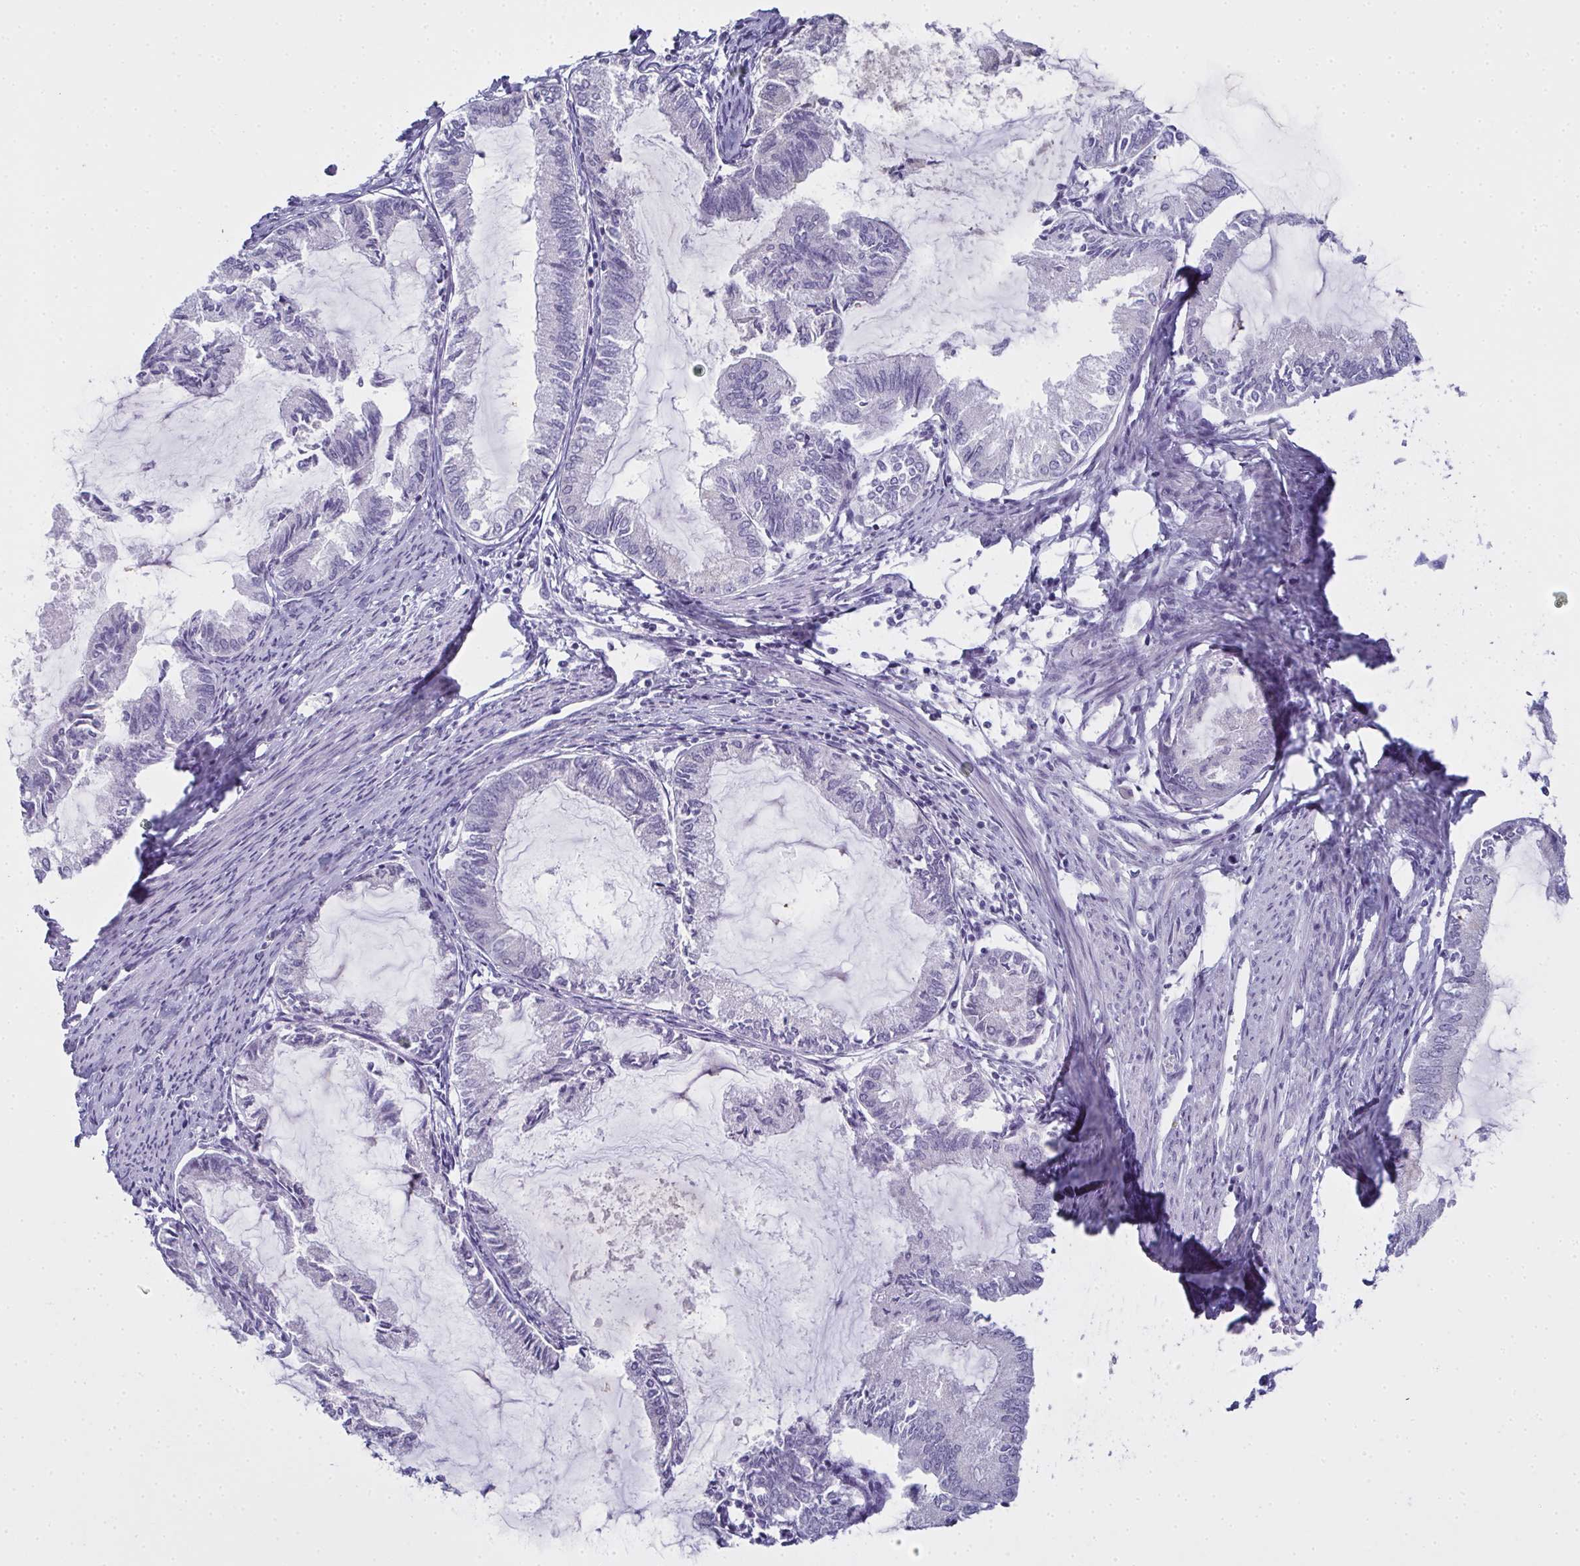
{"staining": {"intensity": "negative", "quantity": "none", "location": "none"}, "tissue": "endometrial cancer", "cell_type": "Tumor cells", "image_type": "cancer", "snomed": [{"axis": "morphology", "description": "Adenocarcinoma, NOS"}, {"axis": "topography", "description": "Endometrium"}], "caption": "A photomicrograph of adenocarcinoma (endometrial) stained for a protein reveals no brown staining in tumor cells. (Brightfield microscopy of DAB (3,3'-diaminobenzidine) immunohistochemistry at high magnification).", "gene": "SLC36A2", "patient": {"sex": "female", "age": 86}}